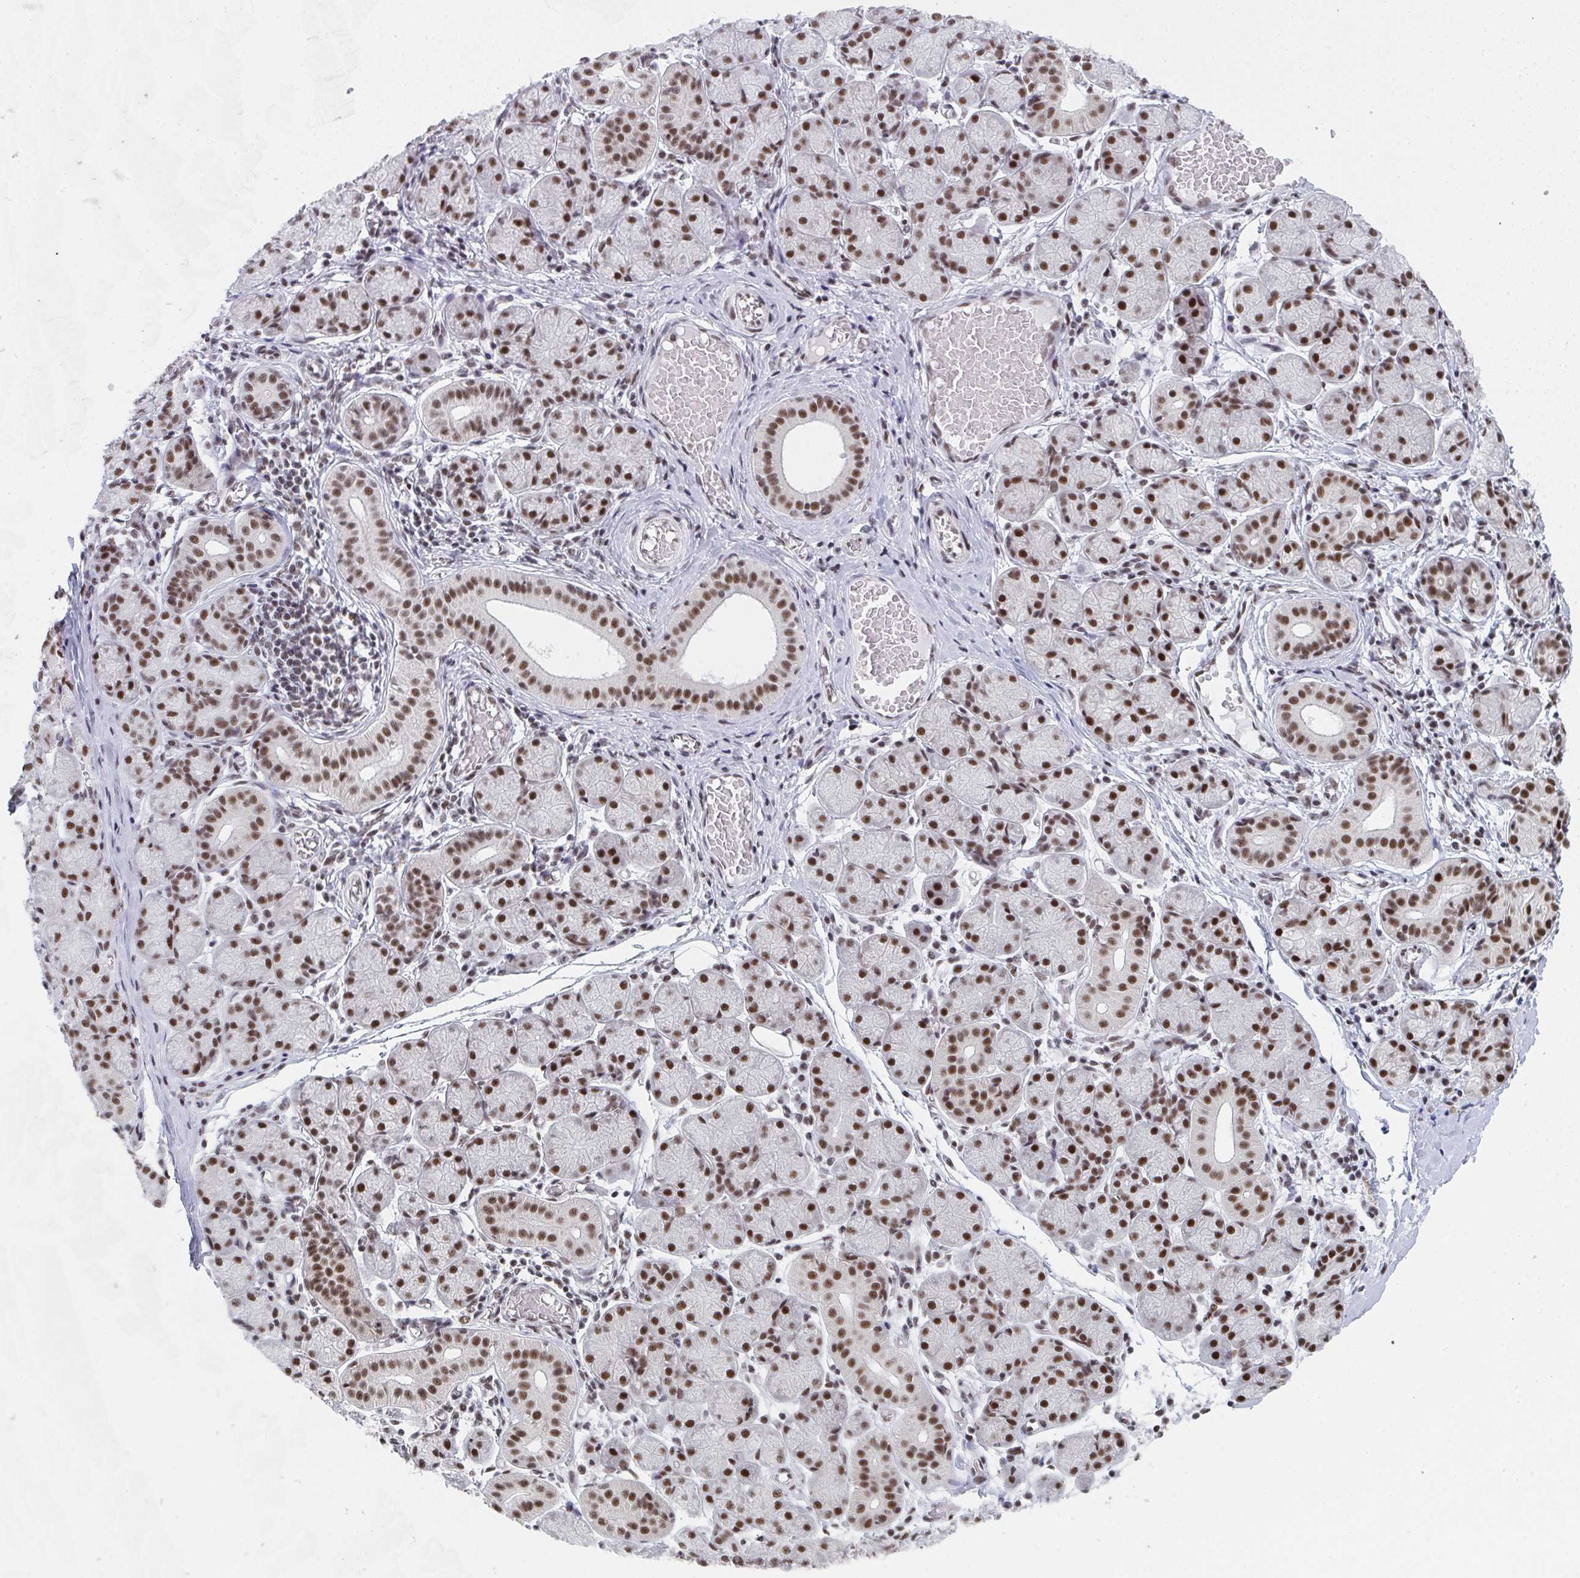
{"staining": {"intensity": "strong", "quantity": ">75%", "location": "nuclear"}, "tissue": "salivary gland", "cell_type": "Glandular cells", "image_type": "normal", "snomed": [{"axis": "morphology", "description": "Normal tissue, NOS"}, {"axis": "topography", "description": "Salivary gland"}], "caption": "Immunohistochemical staining of normal human salivary gland displays high levels of strong nuclear expression in about >75% of glandular cells. The staining was performed using DAB (3,3'-diaminobenzidine), with brown indicating positive protein expression. Nuclei are stained blue with hematoxylin.", "gene": "SNRNP70", "patient": {"sex": "female", "age": 24}}